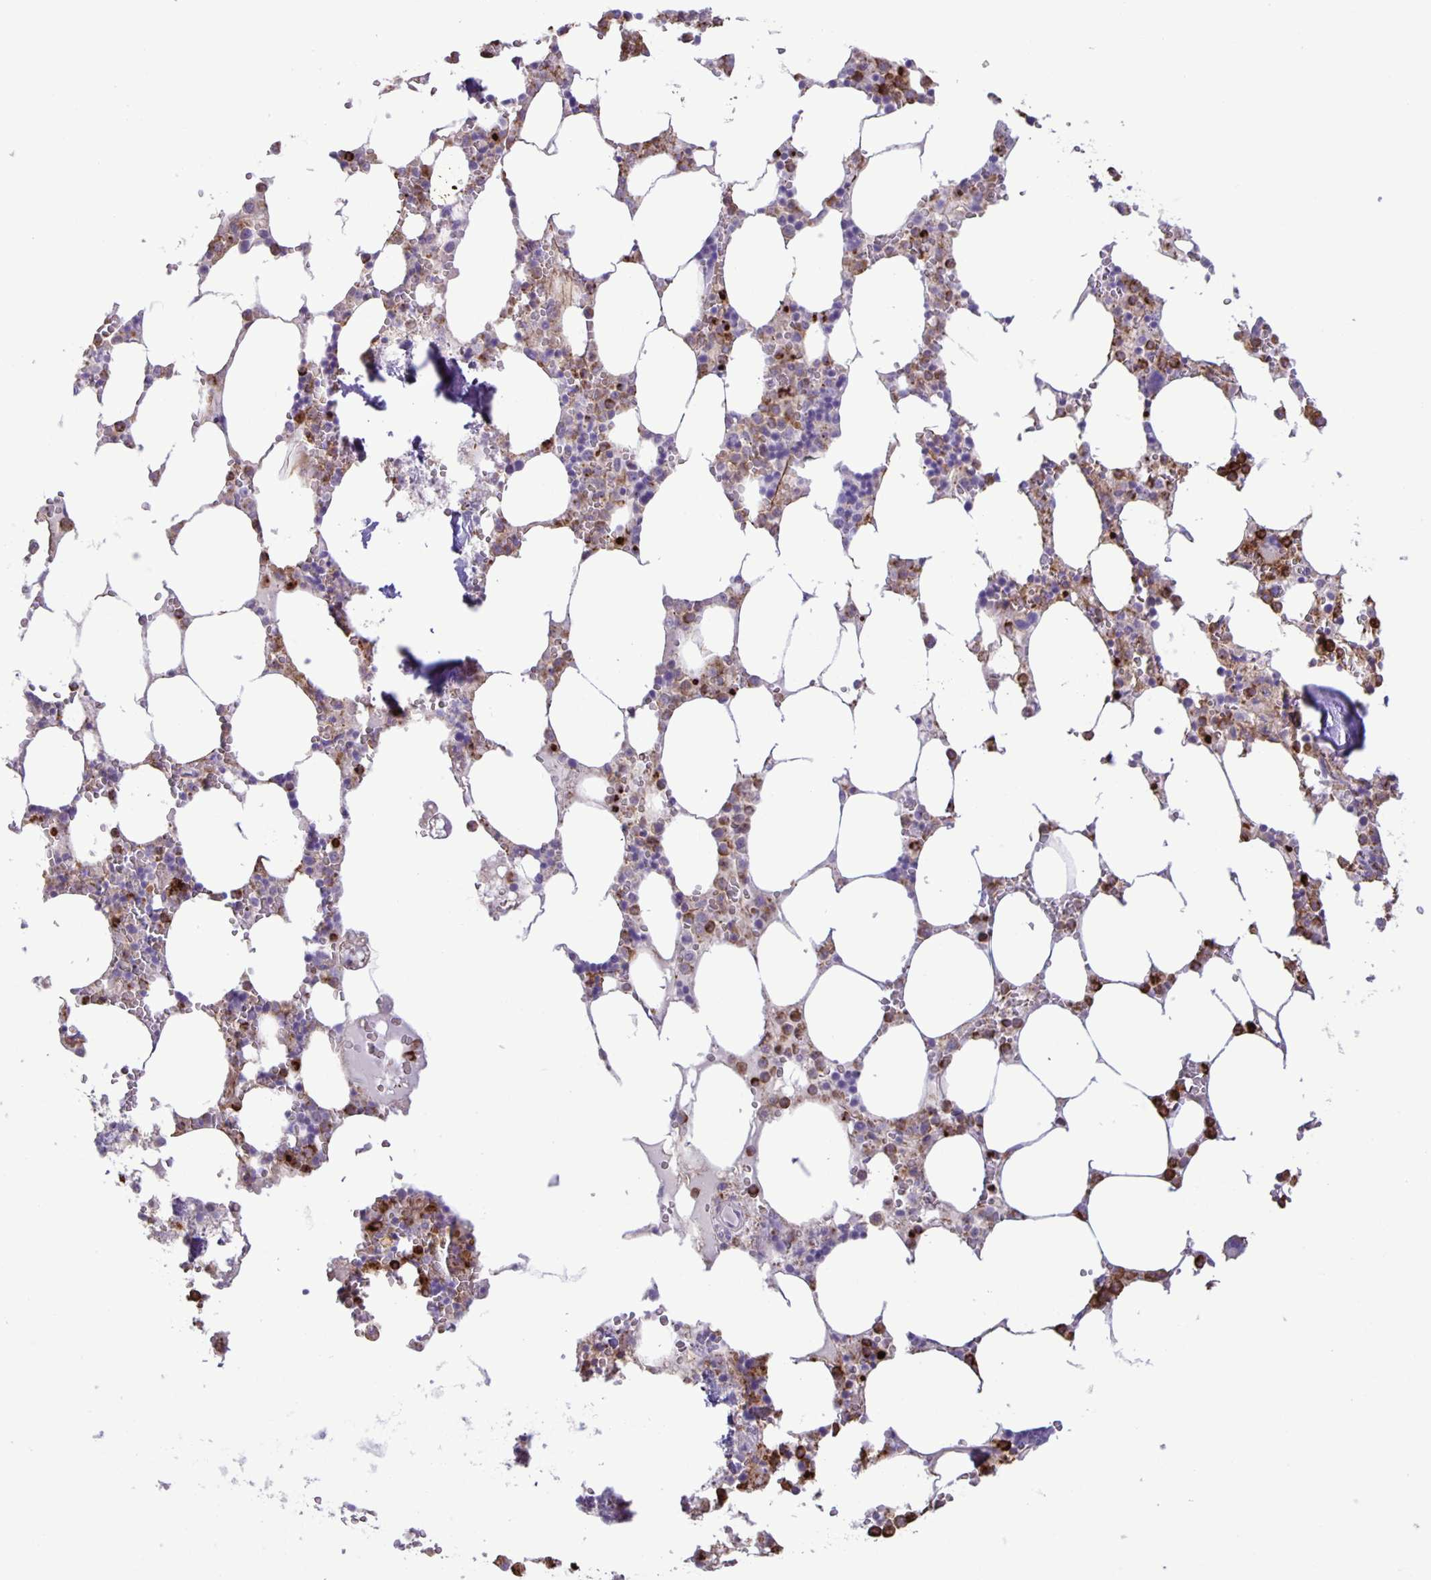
{"staining": {"intensity": "moderate", "quantity": "<25%", "location": "cytoplasmic/membranous"}, "tissue": "bone marrow", "cell_type": "Hematopoietic cells", "image_type": "normal", "snomed": [{"axis": "morphology", "description": "Normal tissue, NOS"}, {"axis": "topography", "description": "Bone marrow"}], "caption": "Unremarkable bone marrow shows moderate cytoplasmic/membranous expression in approximately <25% of hematopoietic cells.", "gene": "ADCK1", "patient": {"sex": "male", "age": 64}}